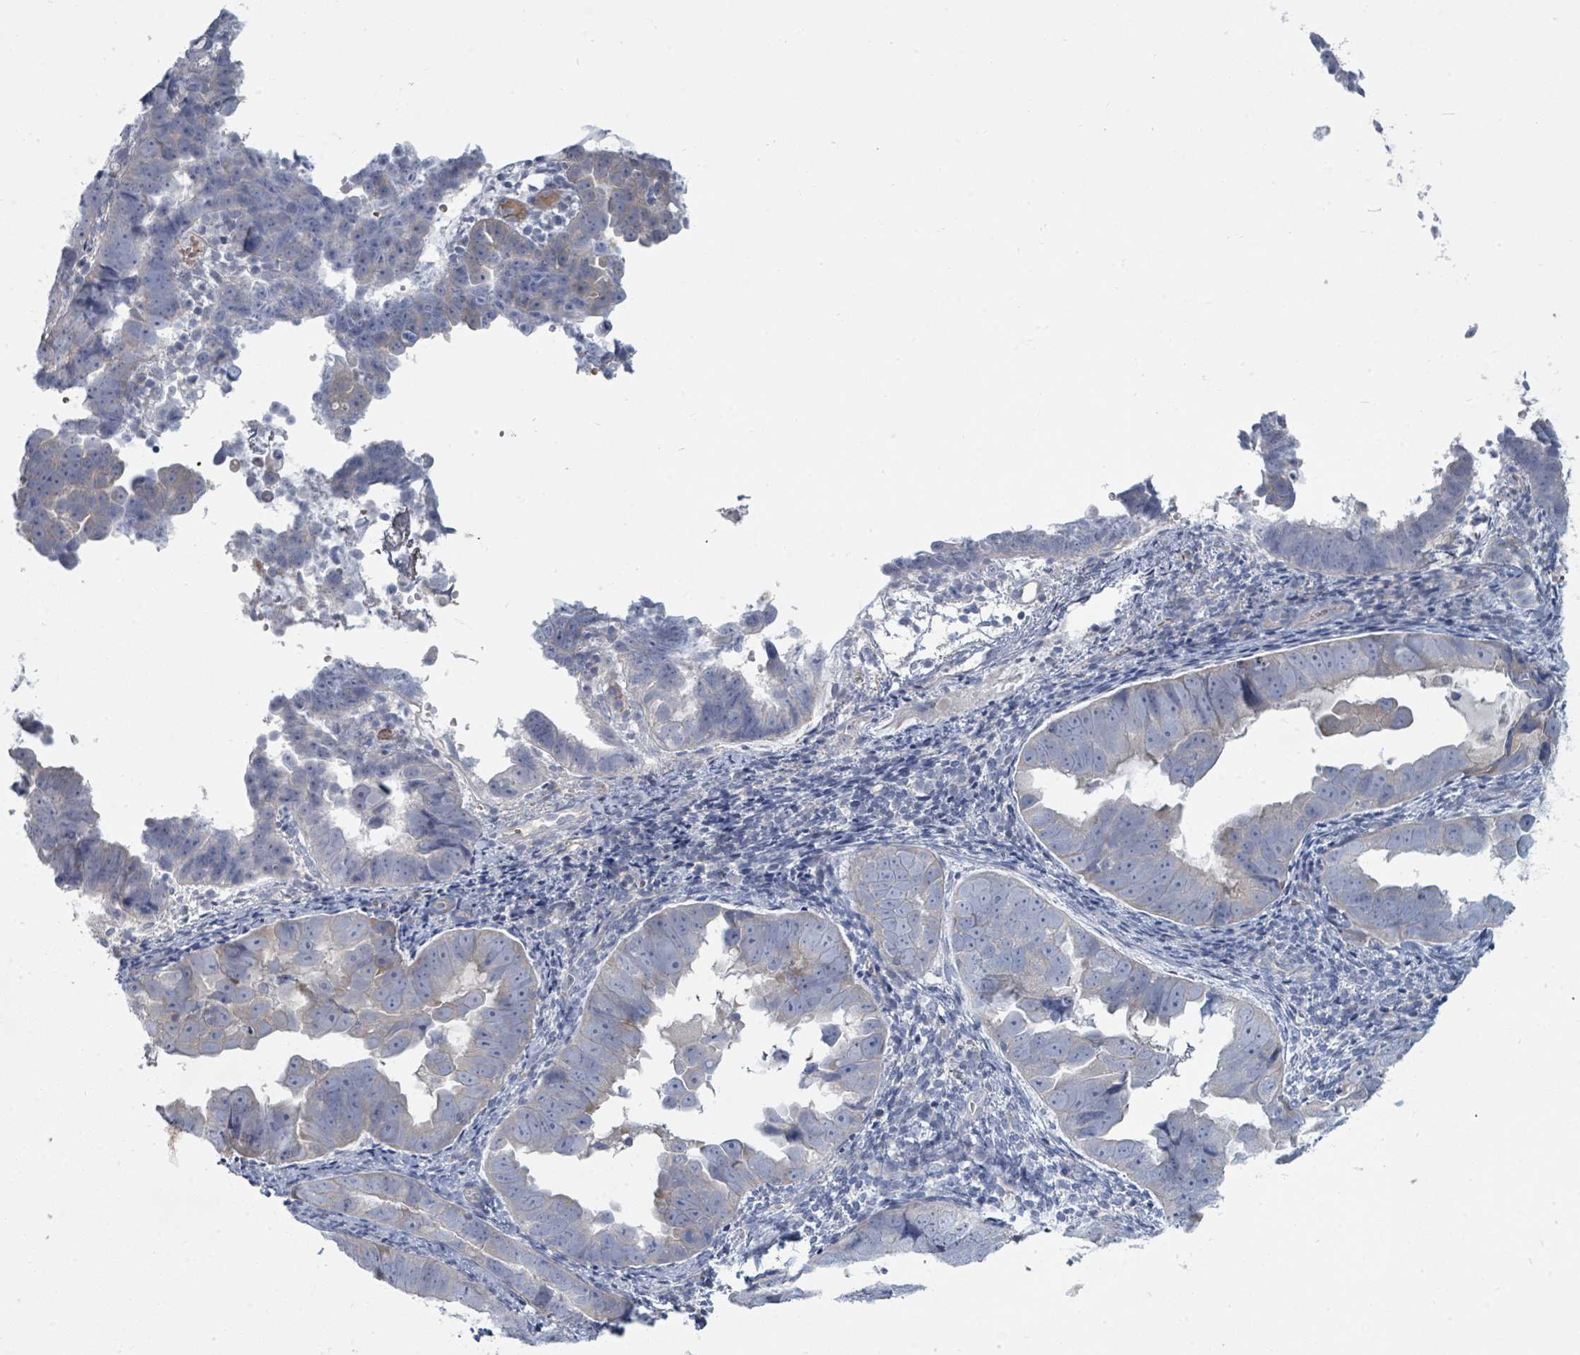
{"staining": {"intensity": "weak", "quantity": "<25%", "location": "cytoplasmic/membranous"}, "tissue": "endometrial cancer", "cell_type": "Tumor cells", "image_type": "cancer", "snomed": [{"axis": "morphology", "description": "Adenocarcinoma, NOS"}, {"axis": "topography", "description": "Endometrium"}], "caption": "Human endometrial cancer stained for a protein using immunohistochemistry exhibits no staining in tumor cells.", "gene": "SLC25A45", "patient": {"sex": "female", "age": 75}}